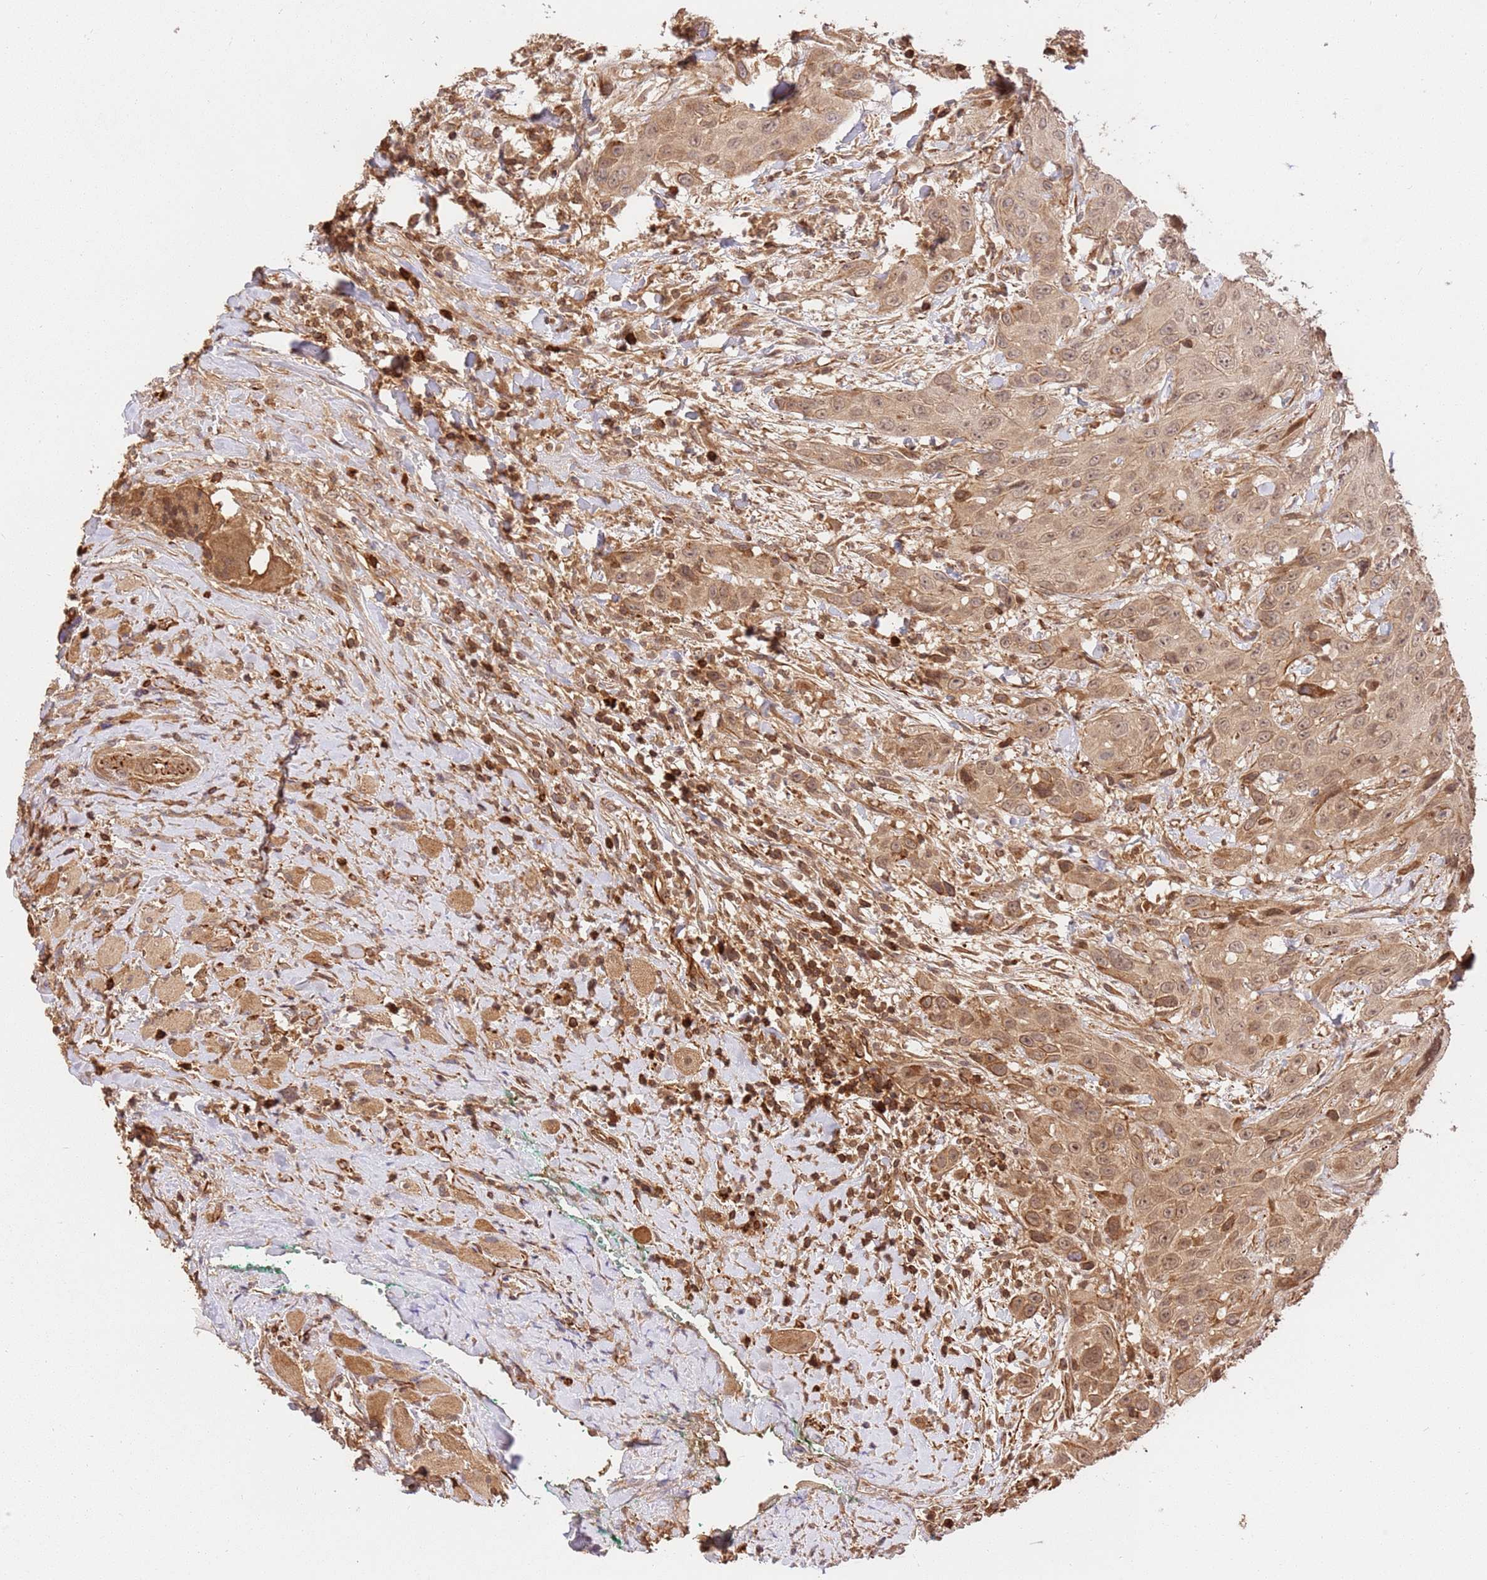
{"staining": {"intensity": "moderate", "quantity": ">75%", "location": "cytoplasmic/membranous,nuclear"}, "tissue": "head and neck cancer", "cell_type": "Tumor cells", "image_type": "cancer", "snomed": [{"axis": "morphology", "description": "Squamous cell carcinoma, NOS"}, {"axis": "topography", "description": "Head-Neck"}], "caption": "There is medium levels of moderate cytoplasmic/membranous and nuclear positivity in tumor cells of head and neck squamous cell carcinoma, as demonstrated by immunohistochemical staining (brown color).", "gene": "KATNAL2", "patient": {"sex": "male", "age": 81}}